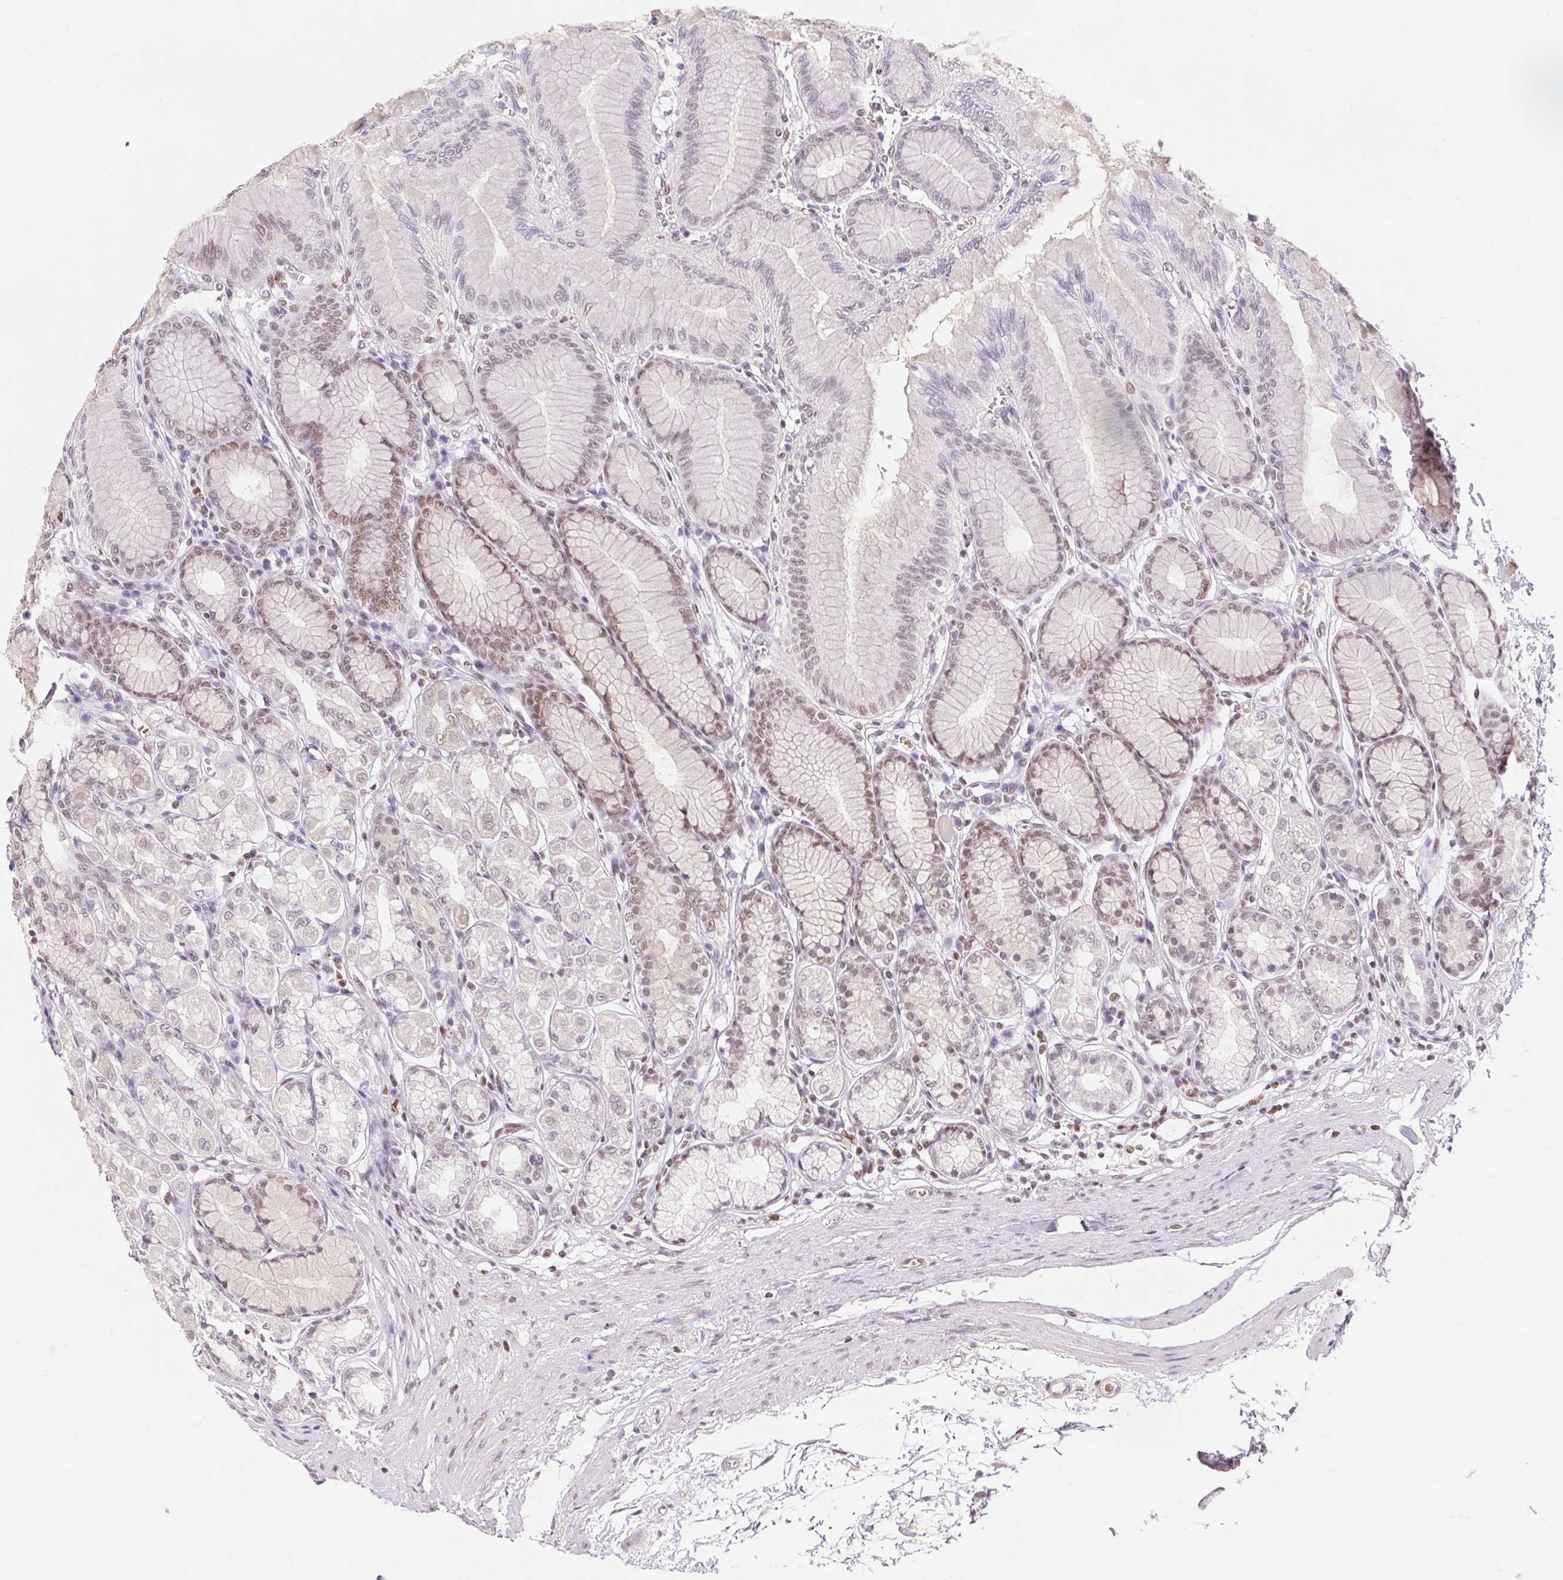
{"staining": {"intensity": "moderate", "quantity": "25%-75%", "location": "nuclear"}, "tissue": "stomach", "cell_type": "Glandular cells", "image_type": "normal", "snomed": [{"axis": "morphology", "description": "Normal tissue, NOS"}, {"axis": "topography", "description": "Stomach"}, {"axis": "topography", "description": "Stomach, lower"}], "caption": "The image displays a brown stain indicating the presence of a protein in the nuclear of glandular cells in stomach. (DAB = brown stain, brightfield microscopy at high magnification).", "gene": "TRERF1", "patient": {"sex": "male", "age": 76}}